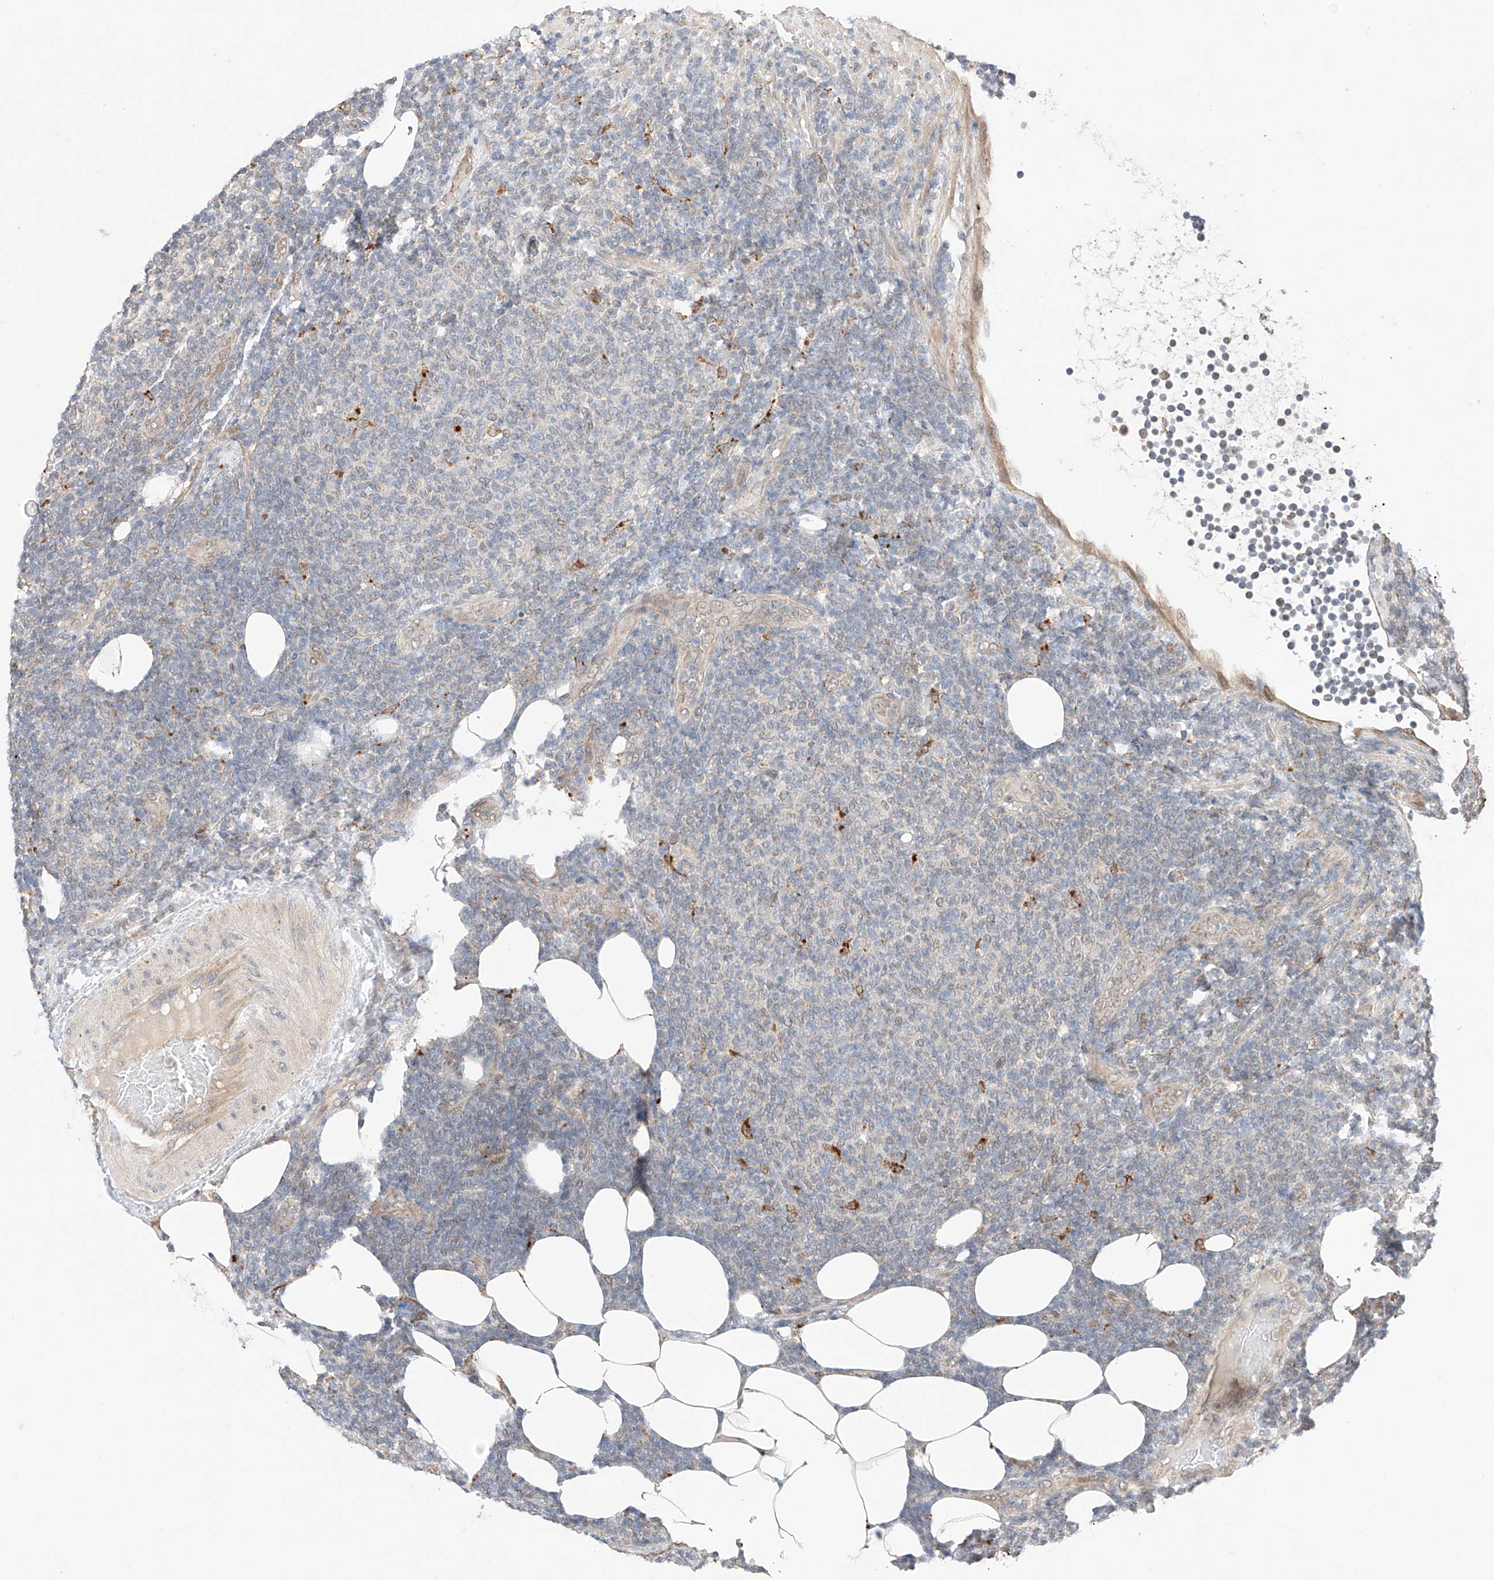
{"staining": {"intensity": "negative", "quantity": "none", "location": "none"}, "tissue": "lymphoma", "cell_type": "Tumor cells", "image_type": "cancer", "snomed": [{"axis": "morphology", "description": "Malignant lymphoma, non-Hodgkin's type, Low grade"}, {"axis": "topography", "description": "Lymph node"}], "caption": "There is no significant expression in tumor cells of lymphoma. The staining was performed using DAB (3,3'-diaminobenzidine) to visualize the protein expression in brown, while the nuclei were stained in blue with hematoxylin (Magnification: 20x).", "gene": "GCNT1", "patient": {"sex": "male", "age": 66}}